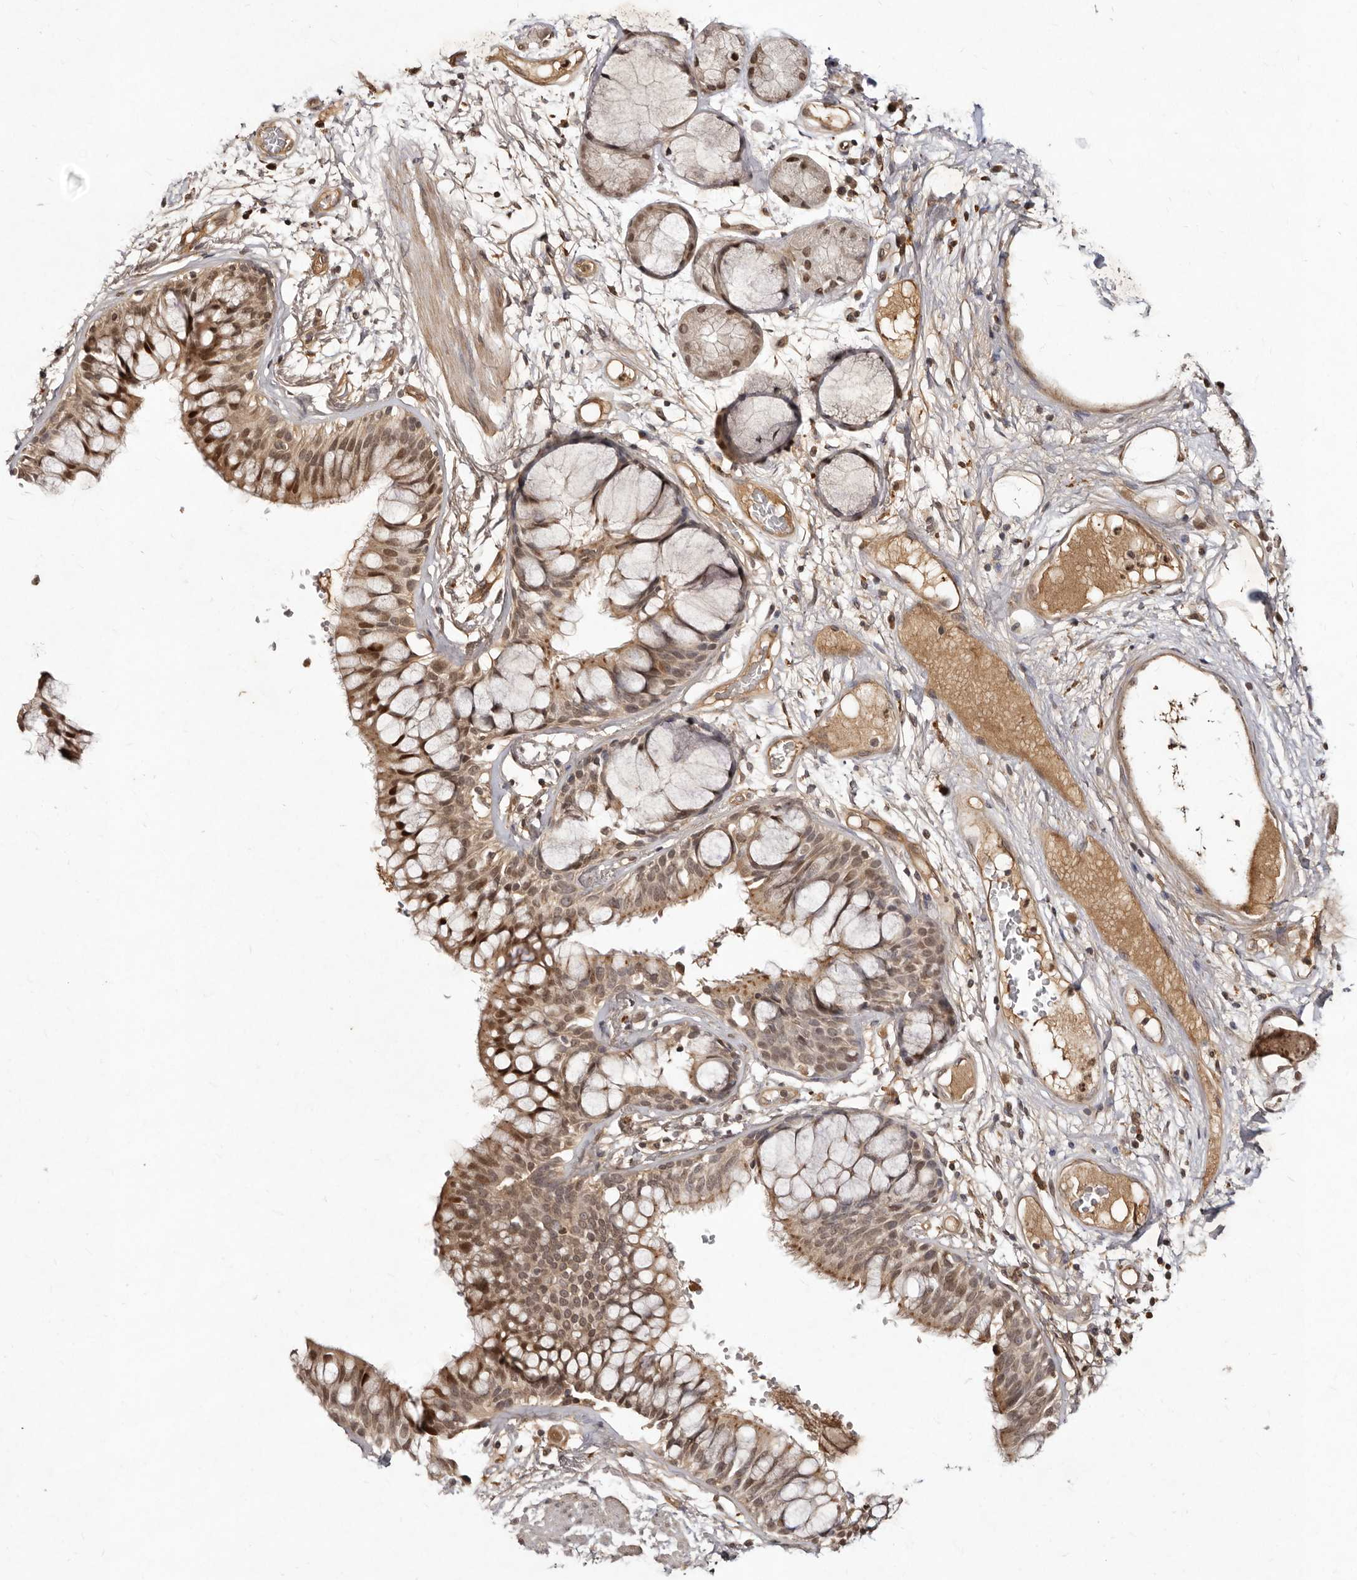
{"staining": {"intensity": "weak", "quantity": ">75%", "location": "cytoplasmic/membranous"}, "tissue": "adipose tissue", "cell_type": "Adipocytes", "image_type": "normal", "snomed": [{"axis": "morphology", "description": "Normal tissue, NOS"}, {"axis": "topography", "description": "Bronchus"}], "caption": "This is a histology image of immunohistochemistry (IHC) staining of benign adipose tissue, which shows weak staining in the cytoplasmic/membranous of adipocytes.", "gene": "LCORL", "patient": {"sex": "male", "age": 66}}